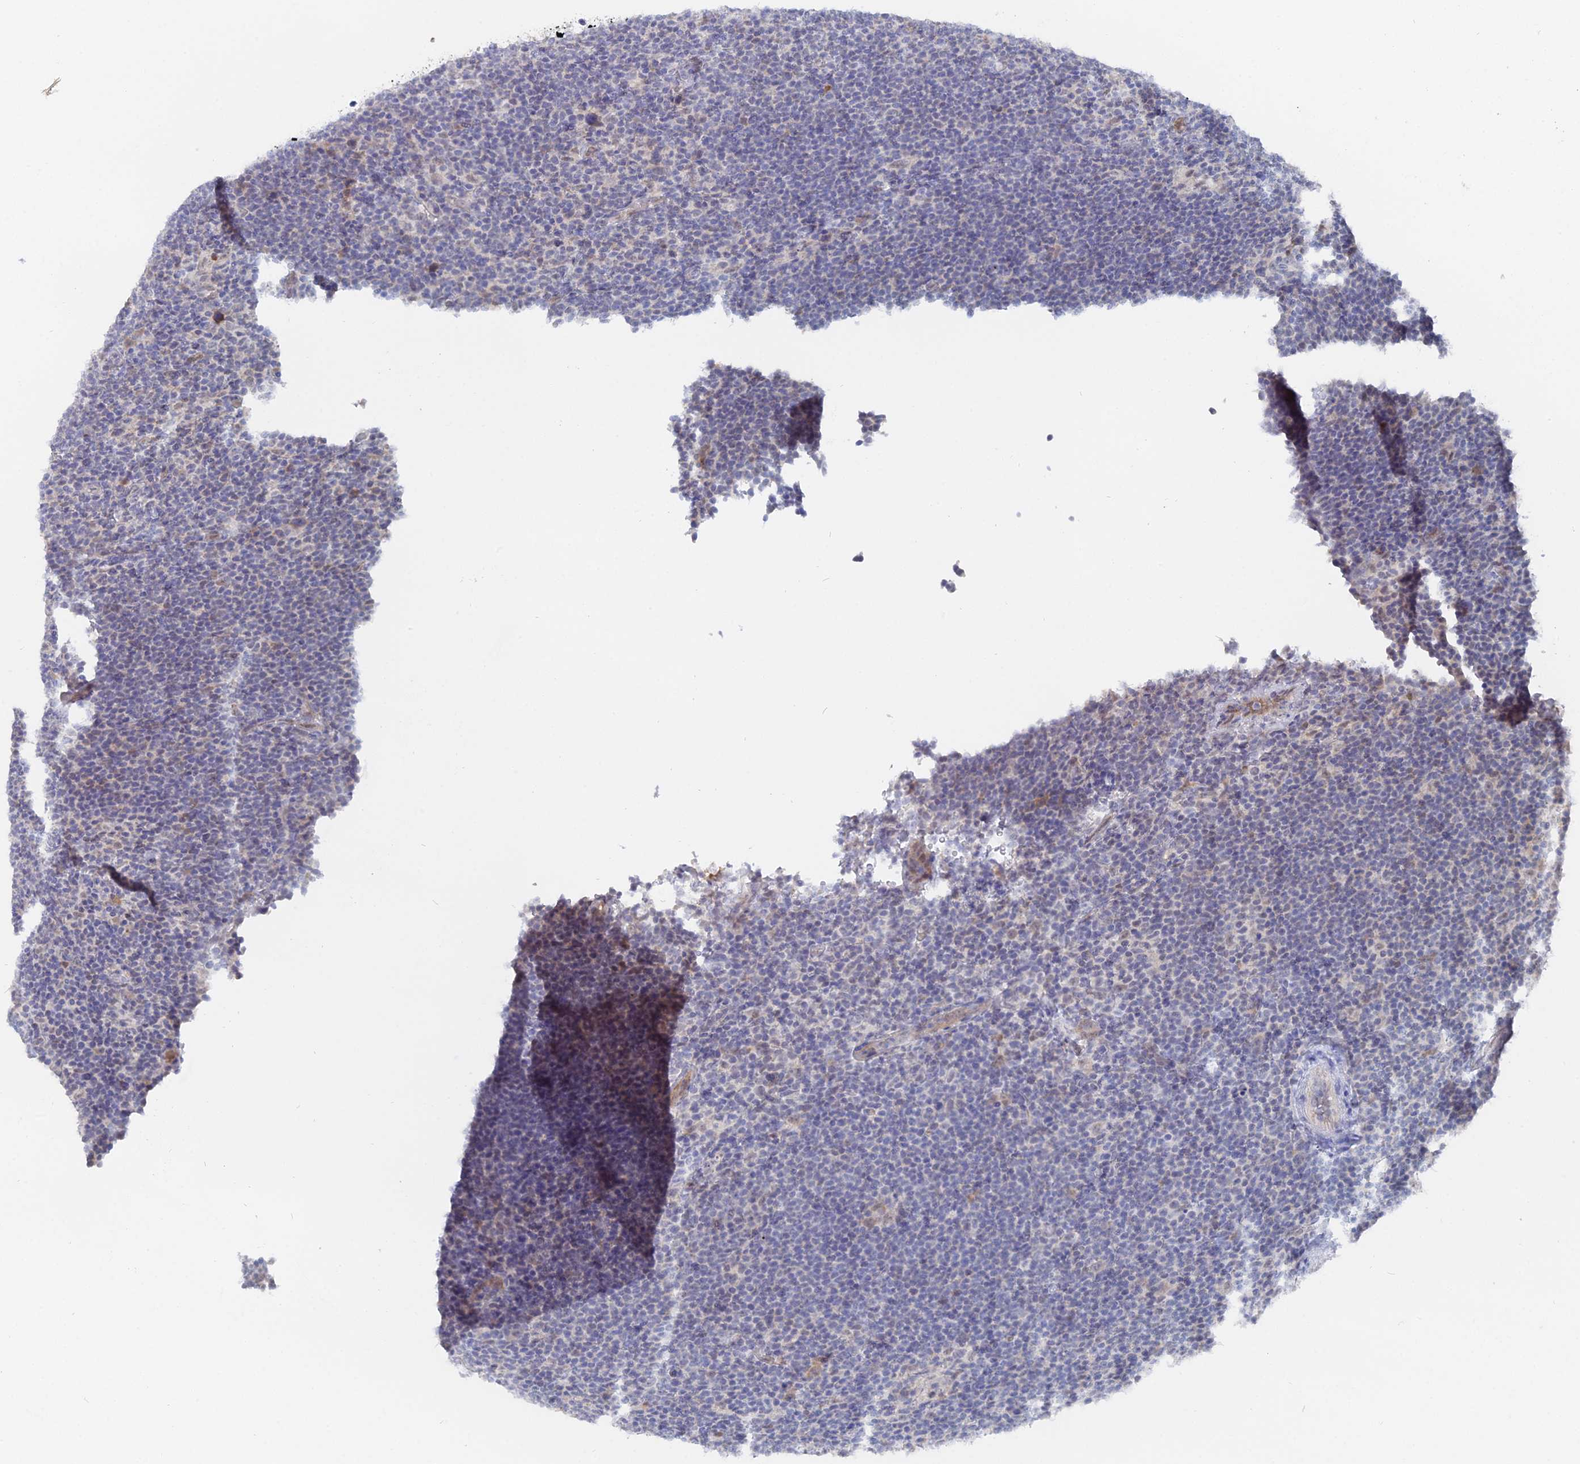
{"staining": {"intensity": "negative", "quantity": "none", "location": "none"}, "tissue": "lymphoma", "cell_type": "Tumor cells", "image_type": "cancer", "snomed": [{"axis": "morphology", "description": "Hodgkin's disease, NOS"}, {"axis": "topography", "description": "Lymph node"}], "caption": "The image demonstrates no staining of tumor cells in lymphoma. (DAB (3,3'-diaminobenzidine) immunohistochemistry (IHC) visualized using brightfield microscopy, high magnification).", "gene": "THAP4", "patient": {"sex": "female", "age": 57}}